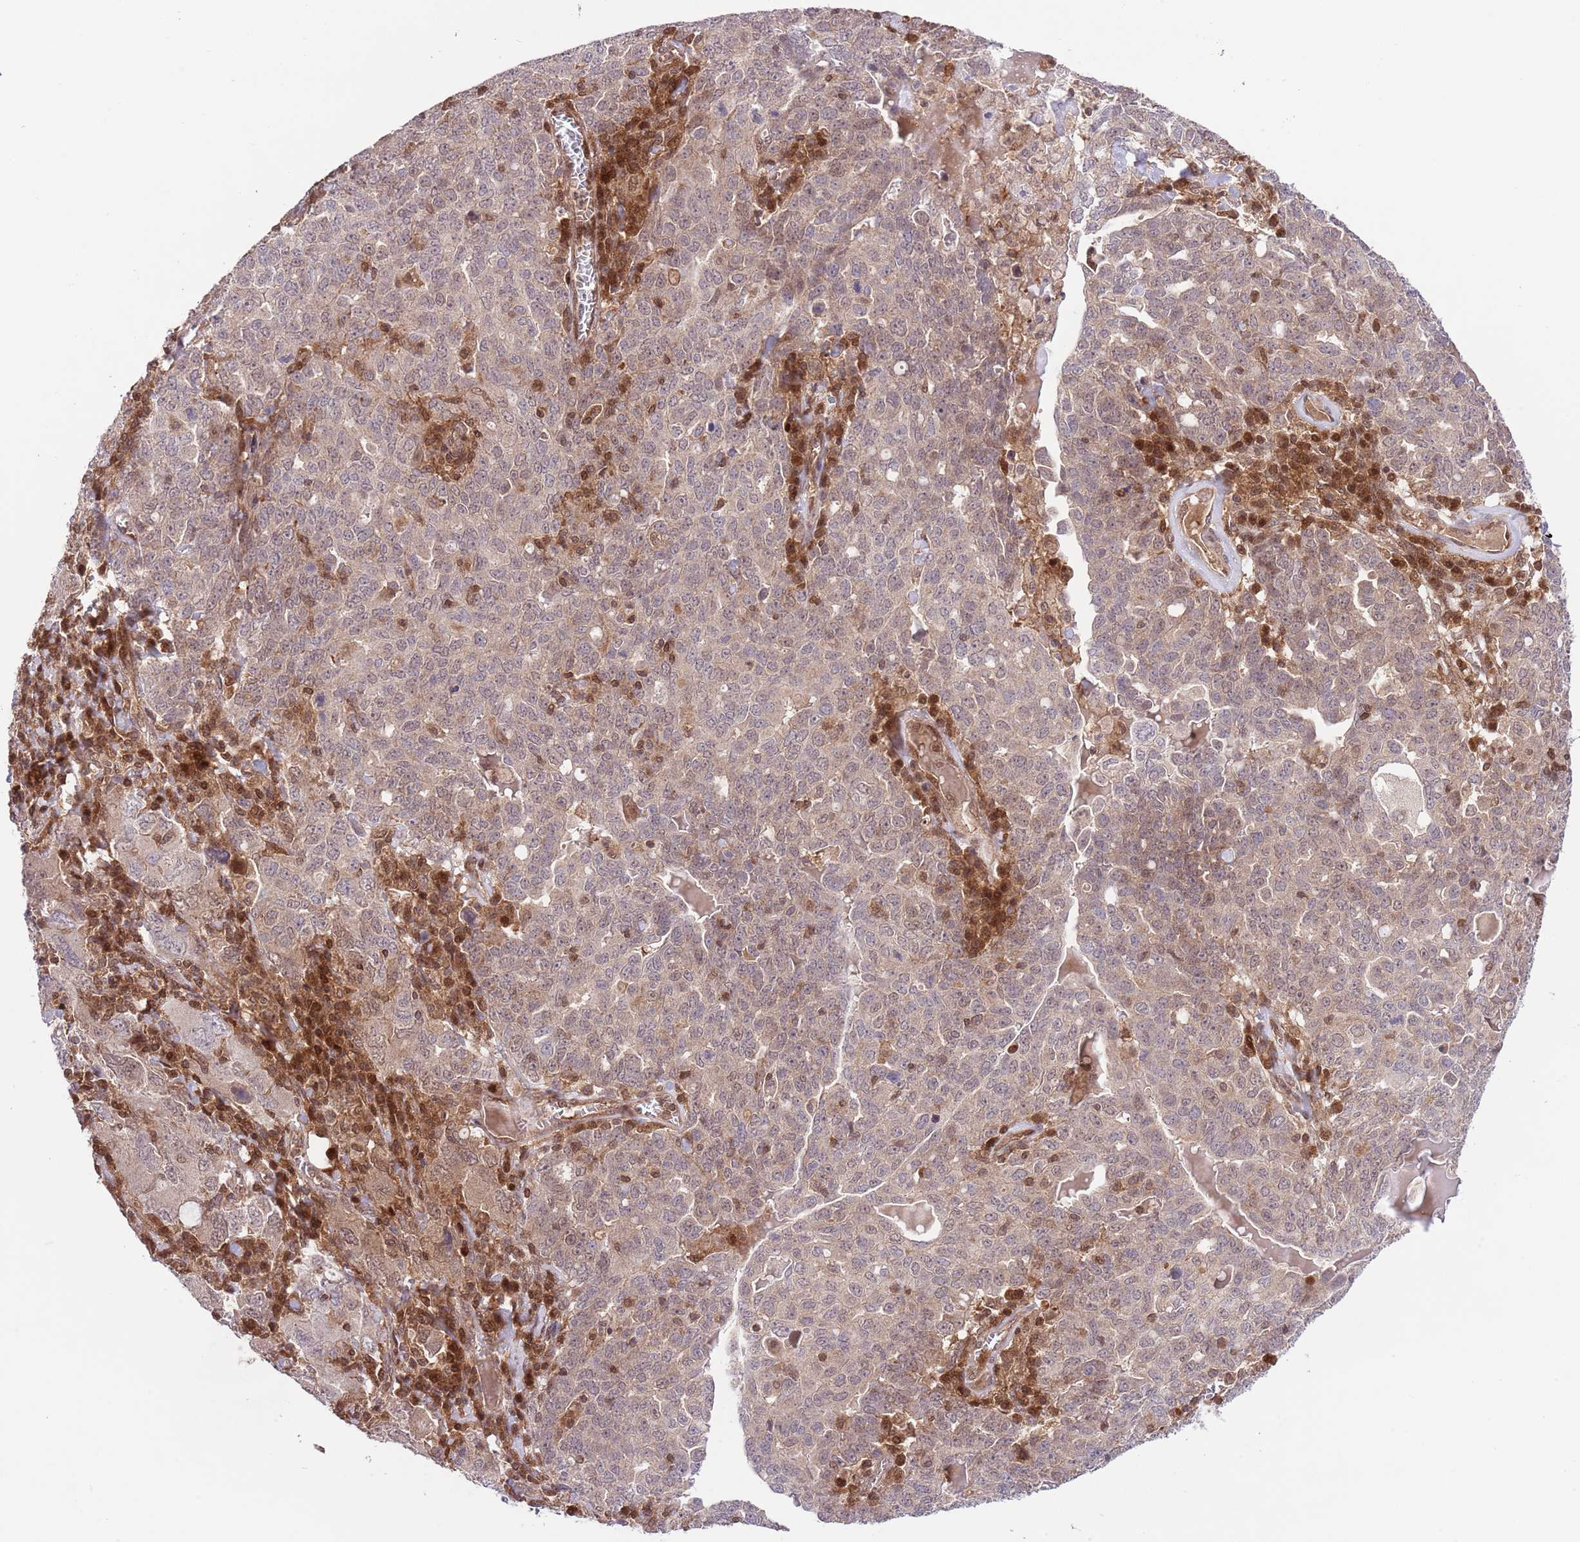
{"staining": {"intensity": "weak", "quantity": ">75%", "location": "cytoplasmic/membranous"}, "tissue": "ovarian cancer", "cell_type": "Tumor cells", "image_type": "cancer", "snomed": [{"axis": "morphology", "description": "Carcinoma, endometroid"}, {"axis": "topography", "description": "Ovary"}], "caption": "This is an image of immunohistochemistry staining of ovarian endometroid carcinoma, which shows weak expression in the cytoplasmic/membranous of tumor cells.", "gene": "HDHD2", "patient": {"sex": "female", "age": 62}}